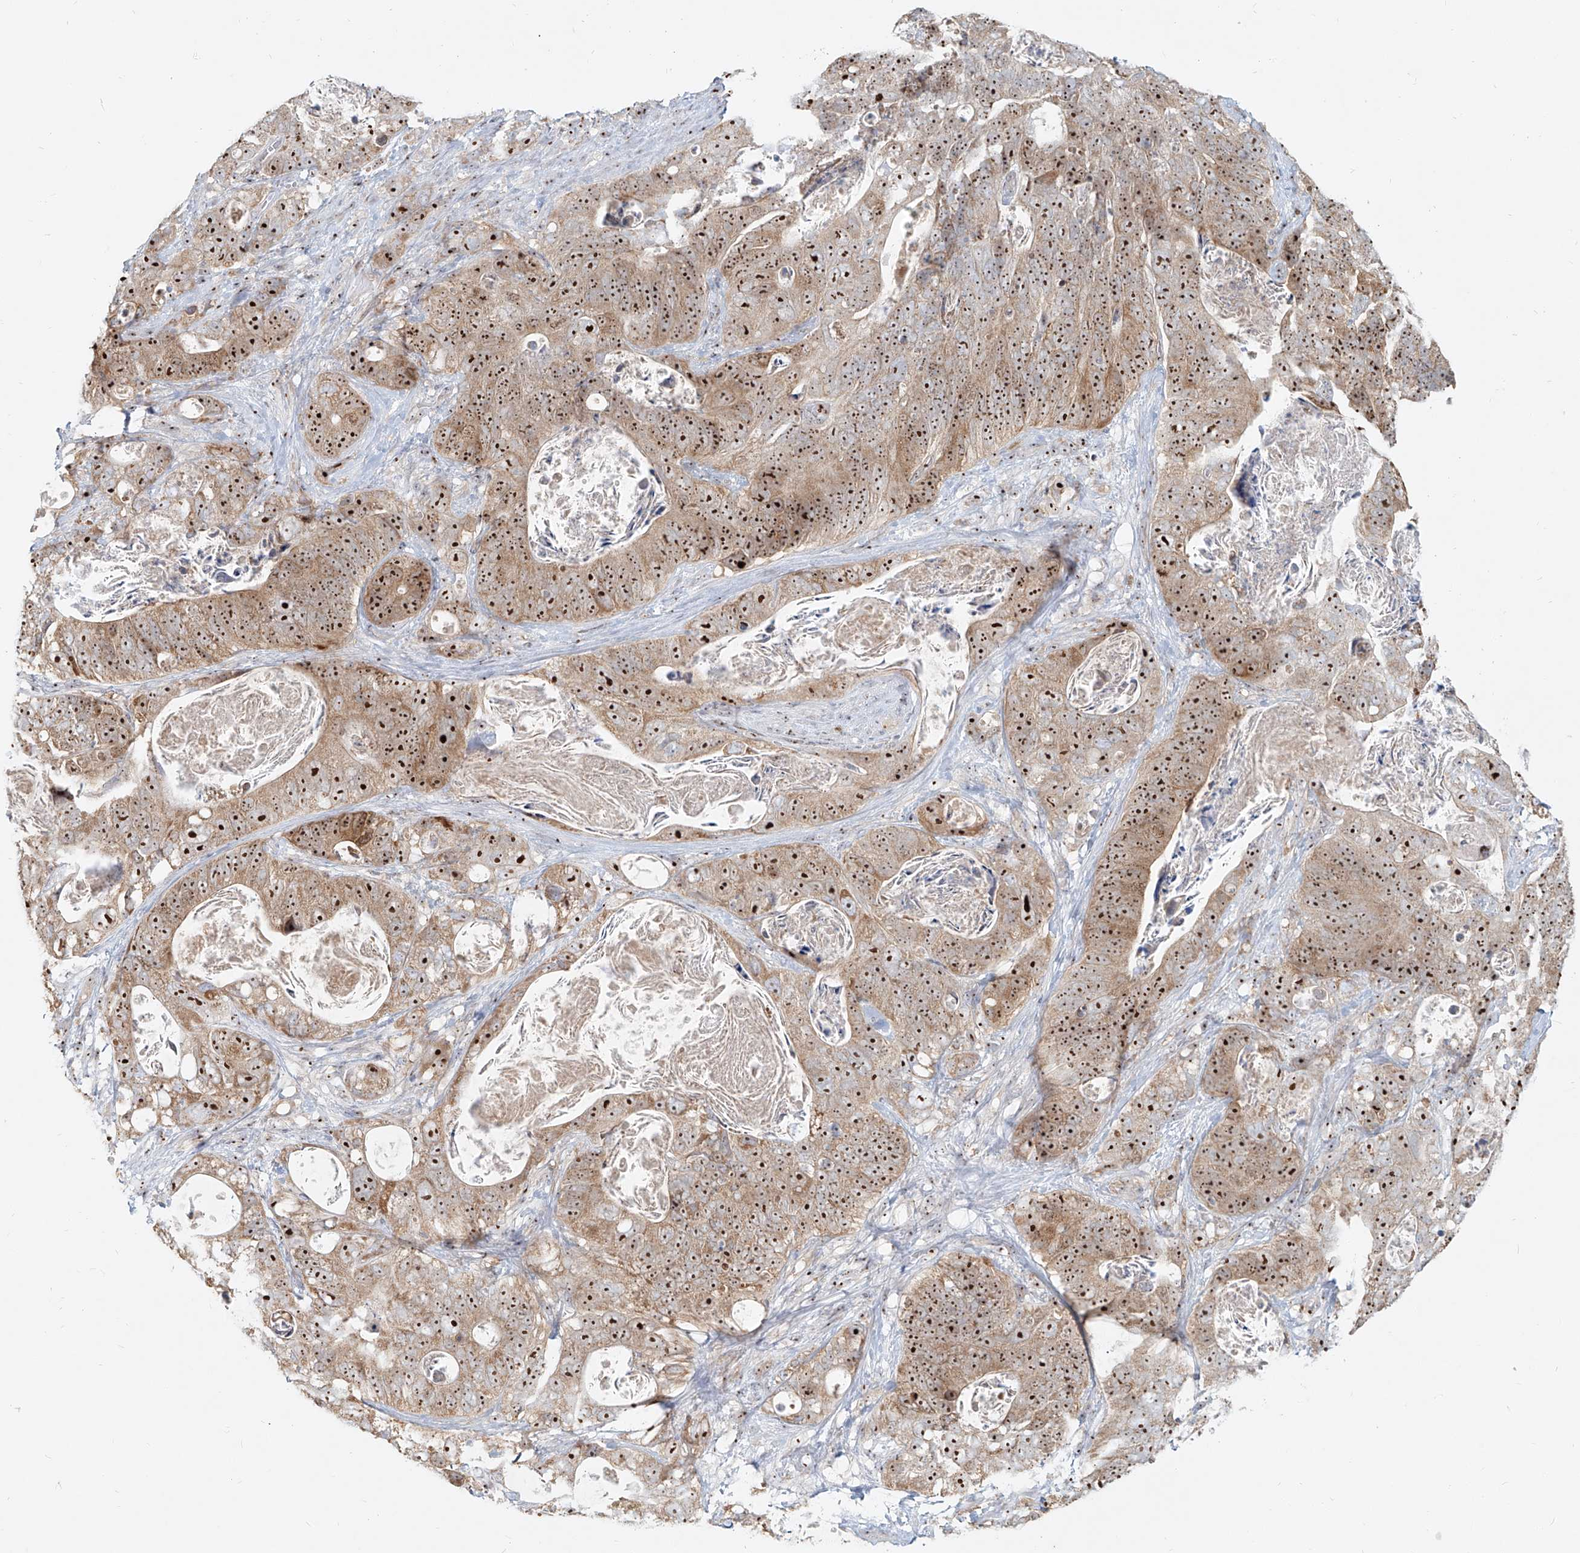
{"staining": {"intensity": "strong", "quantity": ">75%", "location": "cytoplasmic/membranous,nuclear"}, "tissue": "stomach cancer", "cell_type": "Tumor cells", "image_type": "cancer", "snomed": [{"axis": "morphology", "description": "Normal tissue, NOS"}, {"axis": "morphology", "description": "Adenocarcinoma, NOS"}, {"axis": "topography", "description": "Stomach"}], "caption": "Stomach cancer tissue reveals strong cytoplasmic/membranous and nuclear expression in about >75% of tumor cells", "gene": "BYSL", "patient": {"sex": "female", "age": 89}}